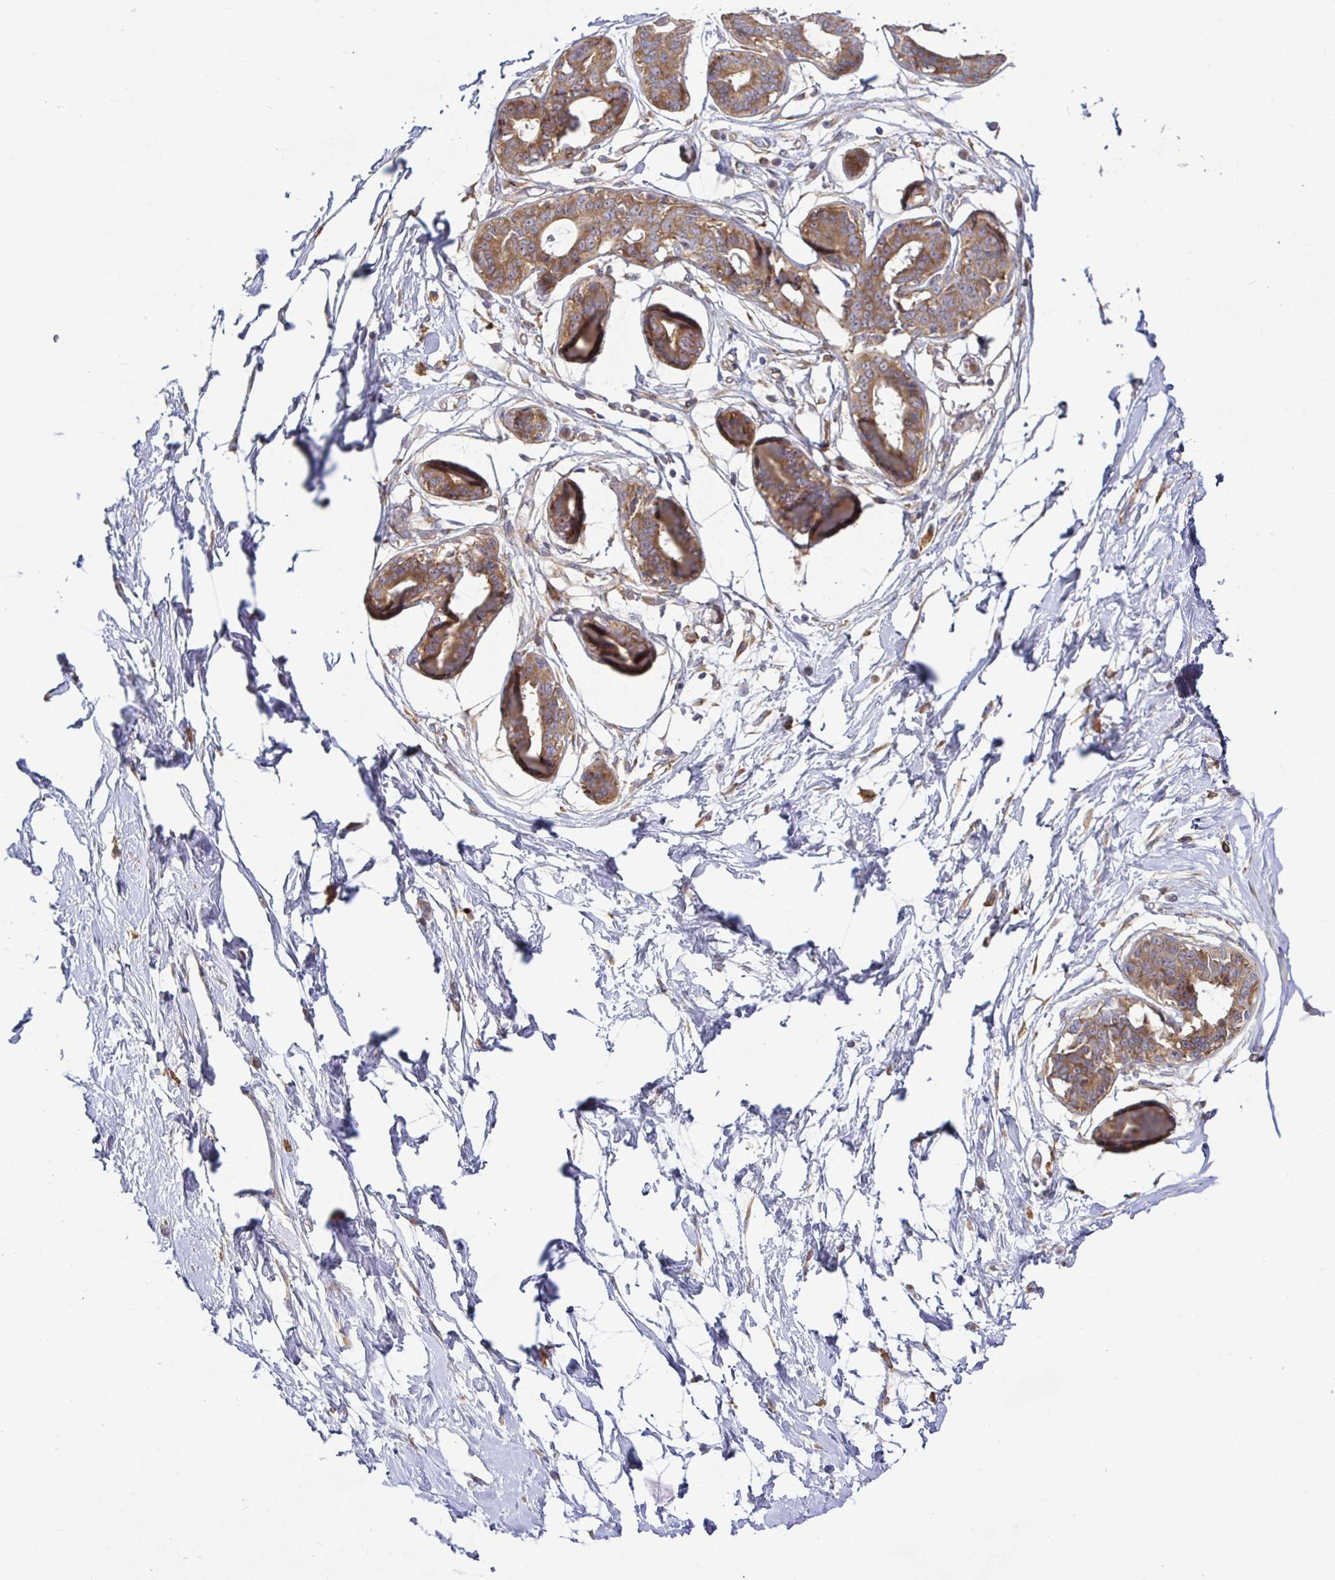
{"staining": {"intensity": "negative", "quantity": "none", "location": "none"}, "tissue": "breast", "cell_type": "Adipocytes", "image_type": "normal", "snomed": [{"axis": "morphology", "description": "Normal tissue, NOS"}, {"axis": "topography", "description": "Breast"}], "caption": "The immunohistochemistry (IHC) histopathology image has no significant expression in adipocytes of breast.", "gene": "SNX8", "patient": {"sex": "female", "age": 45}}